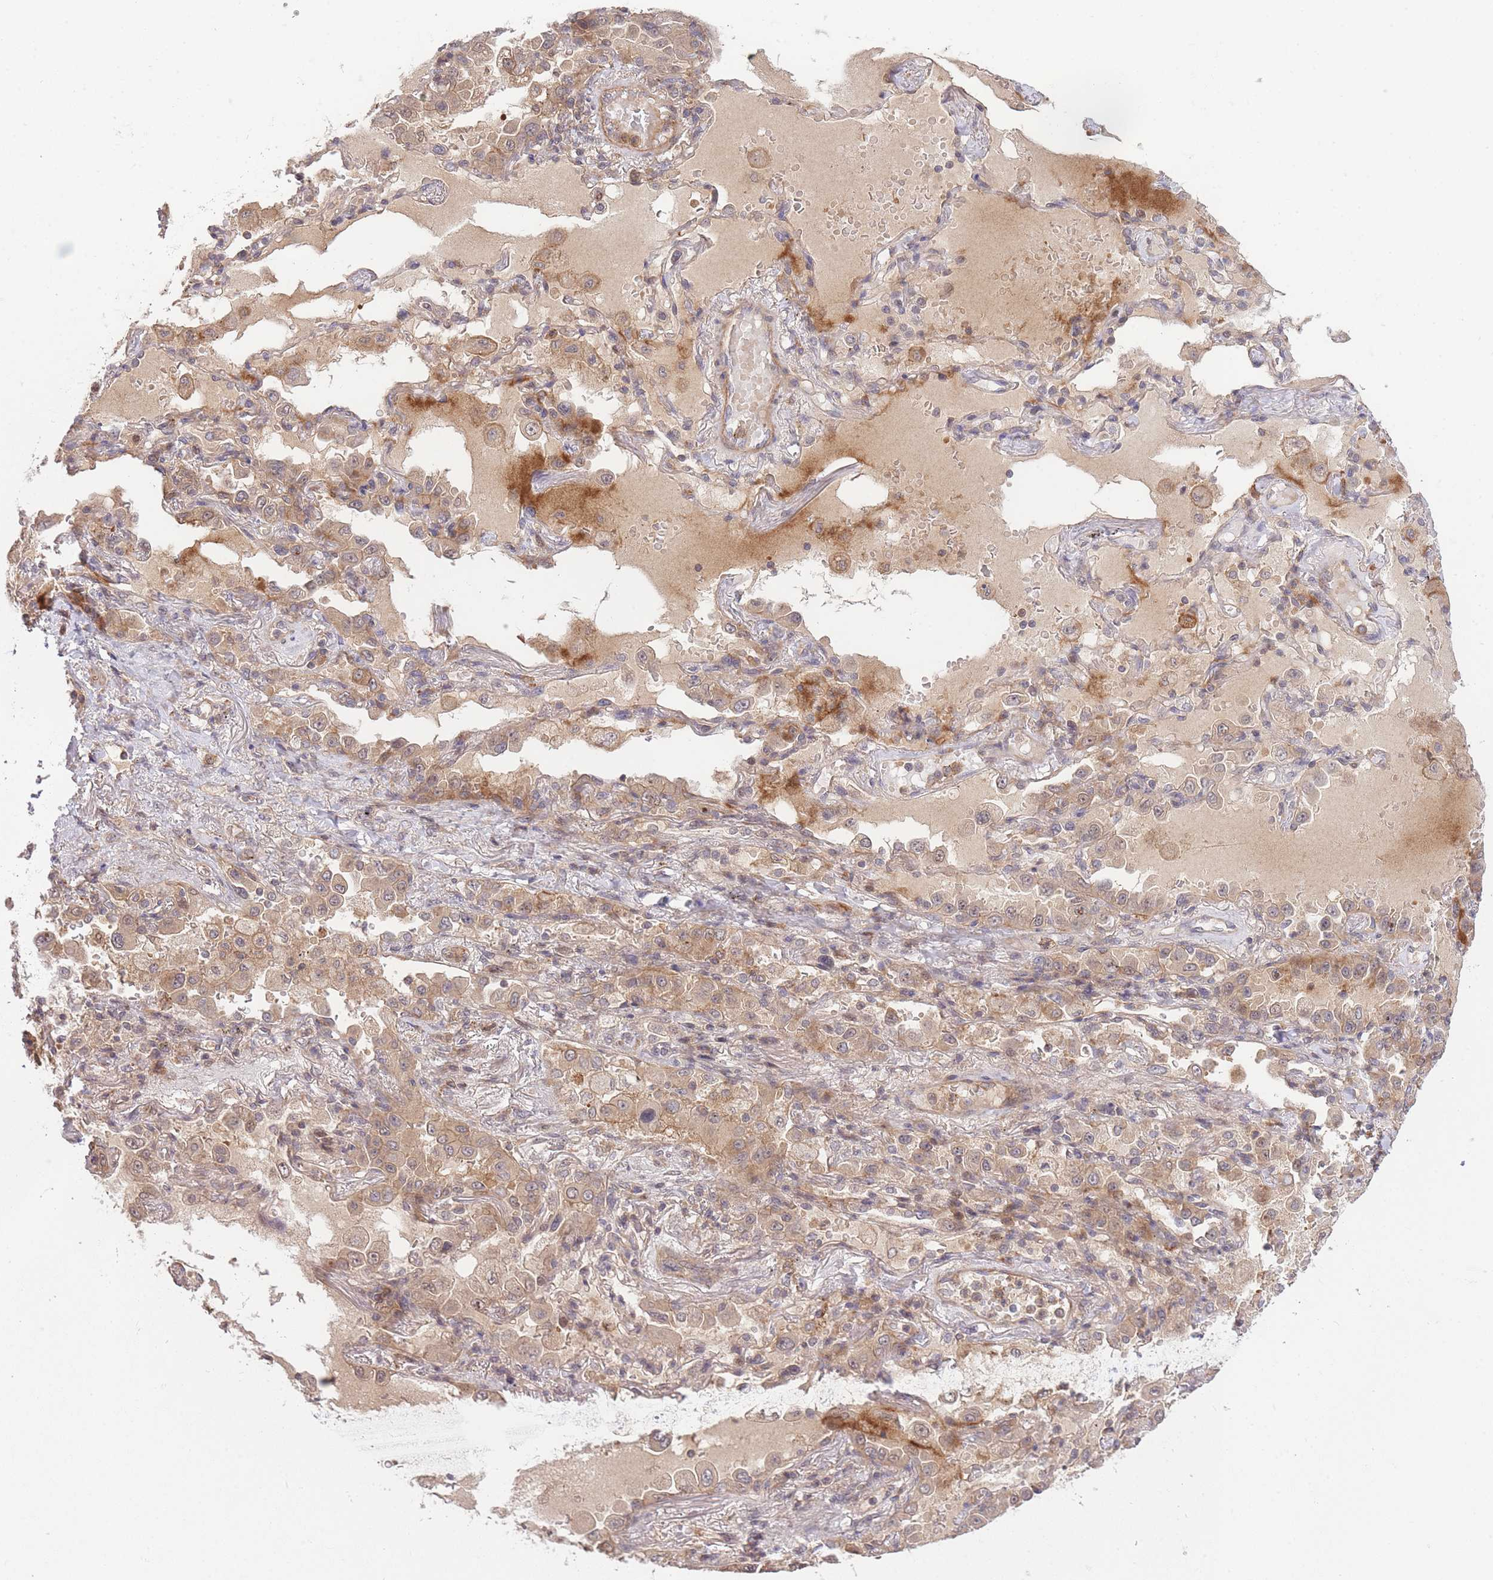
{"staining": {"intensity": "moderate", "quantity": ">75%", "location": "cytoplasmic/membranous"}, "tissue": "lung cancer", "cell_type": "Tumor cells", "image_type": "cancer", "snomed": [{"axis": "morphology", "description": "Squamous cell carcinoma, NOS"}, {"axis": "topography", "description": "Lung"}], "caption": "A micrograph showing moderate cytoplasmic/membranous positivity in approximately >75% of tumor cells in squamous cell carcinoma (lung), as visualized by brown immunohistochemical staining.", "gene": "ZNF304", "patient": {"sex": "male", "age": 74}}